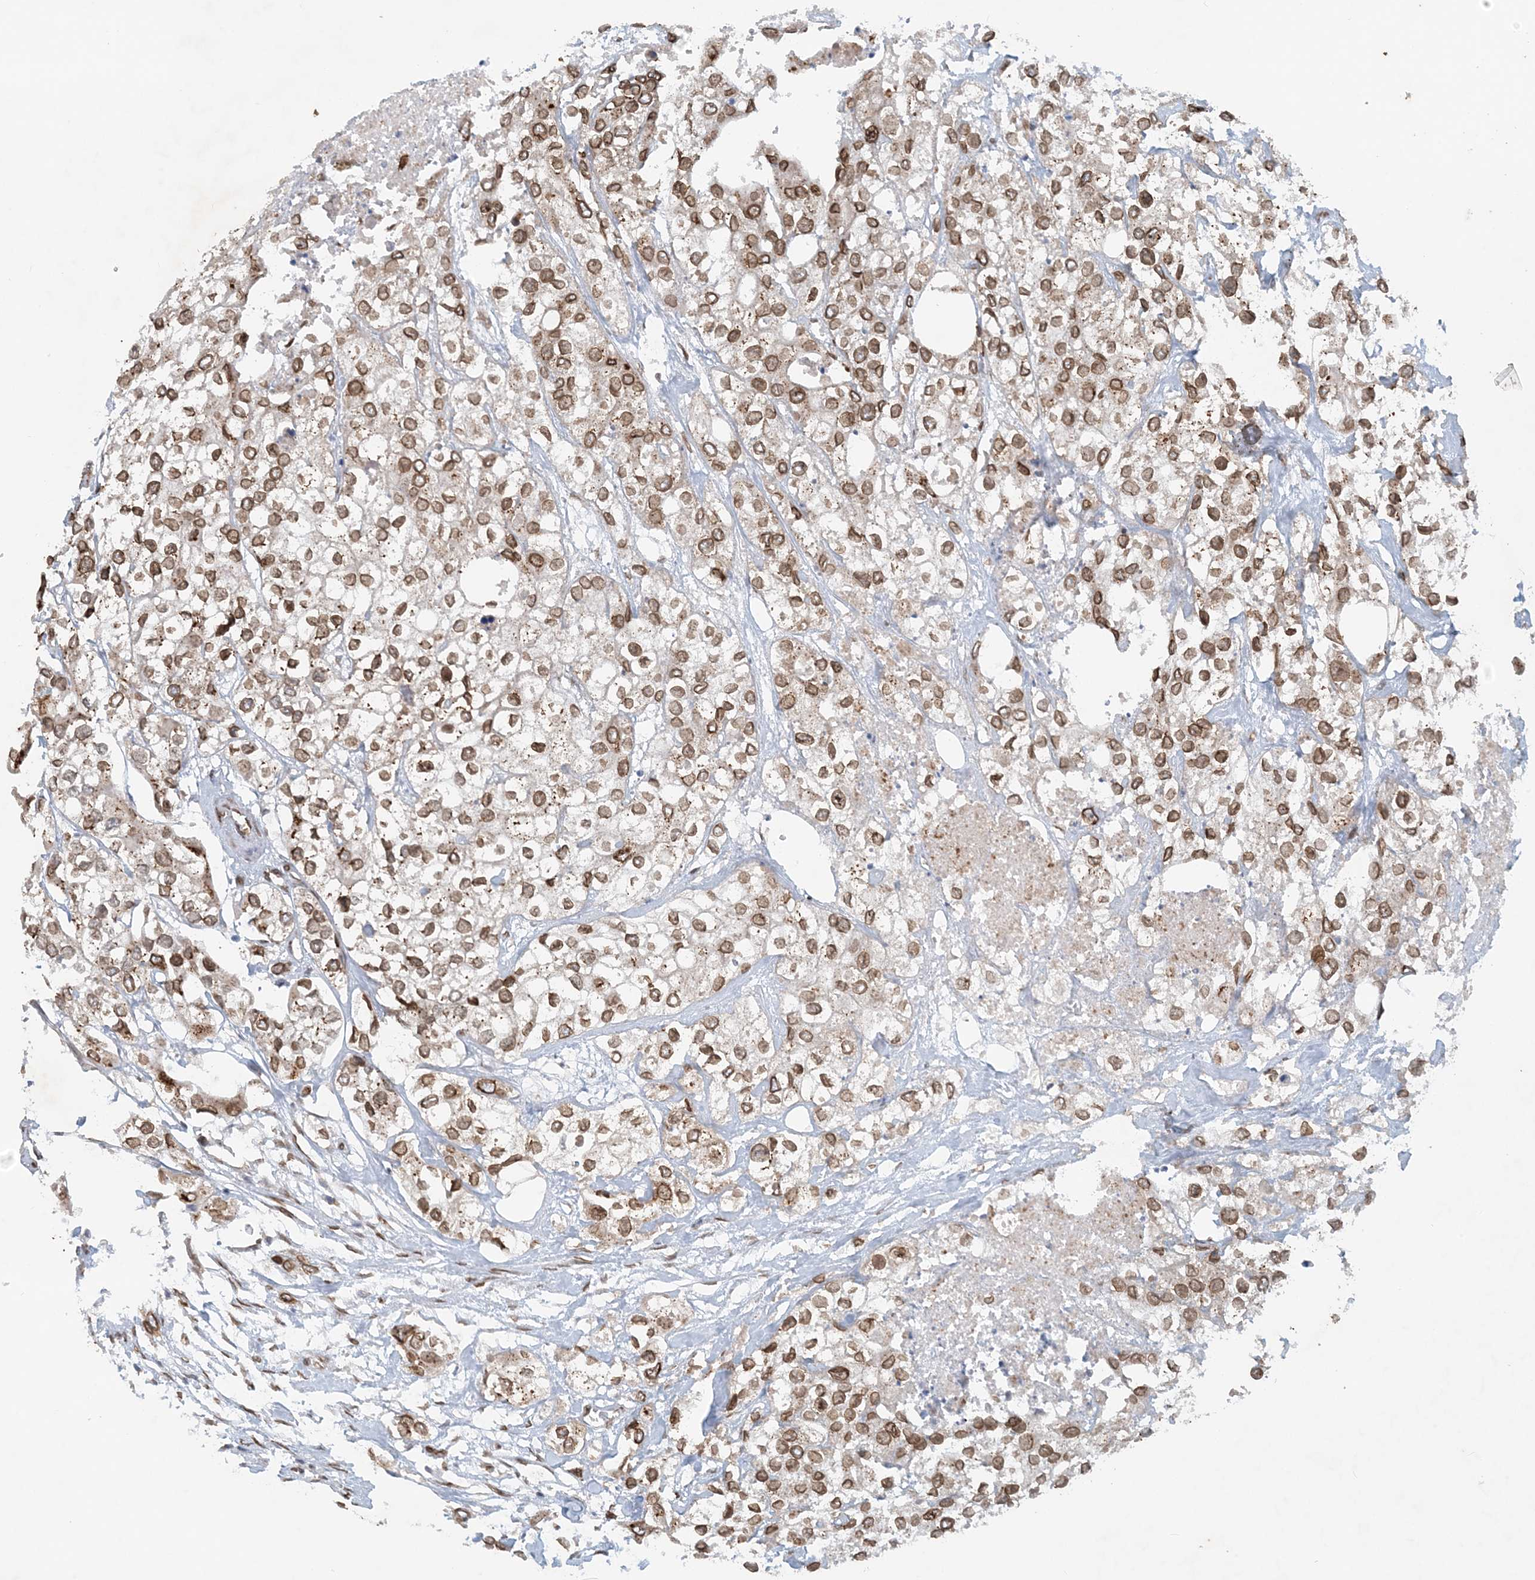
{"staining": {"intensity": "moderate", "quantity": ">75%", "location": "cytoplasmic/membranous"}, "tissue": "urothelial cancer", "cell_type": "Tumor cells", "image_type": "cancer", "snomed": [{"axis": "morphology", "description": "Urothelial carcinoma, High grade"}, {"axis": "topography", "description": "Urinary bladder"}], "caption": "Protein expression analysis of urothelial cancer displays moderate cytoplasmic/membranous positivity in about >75% of tumor cells.", "gene": "SLC35A2", "patient": {"sex": "male", "age": 64}}